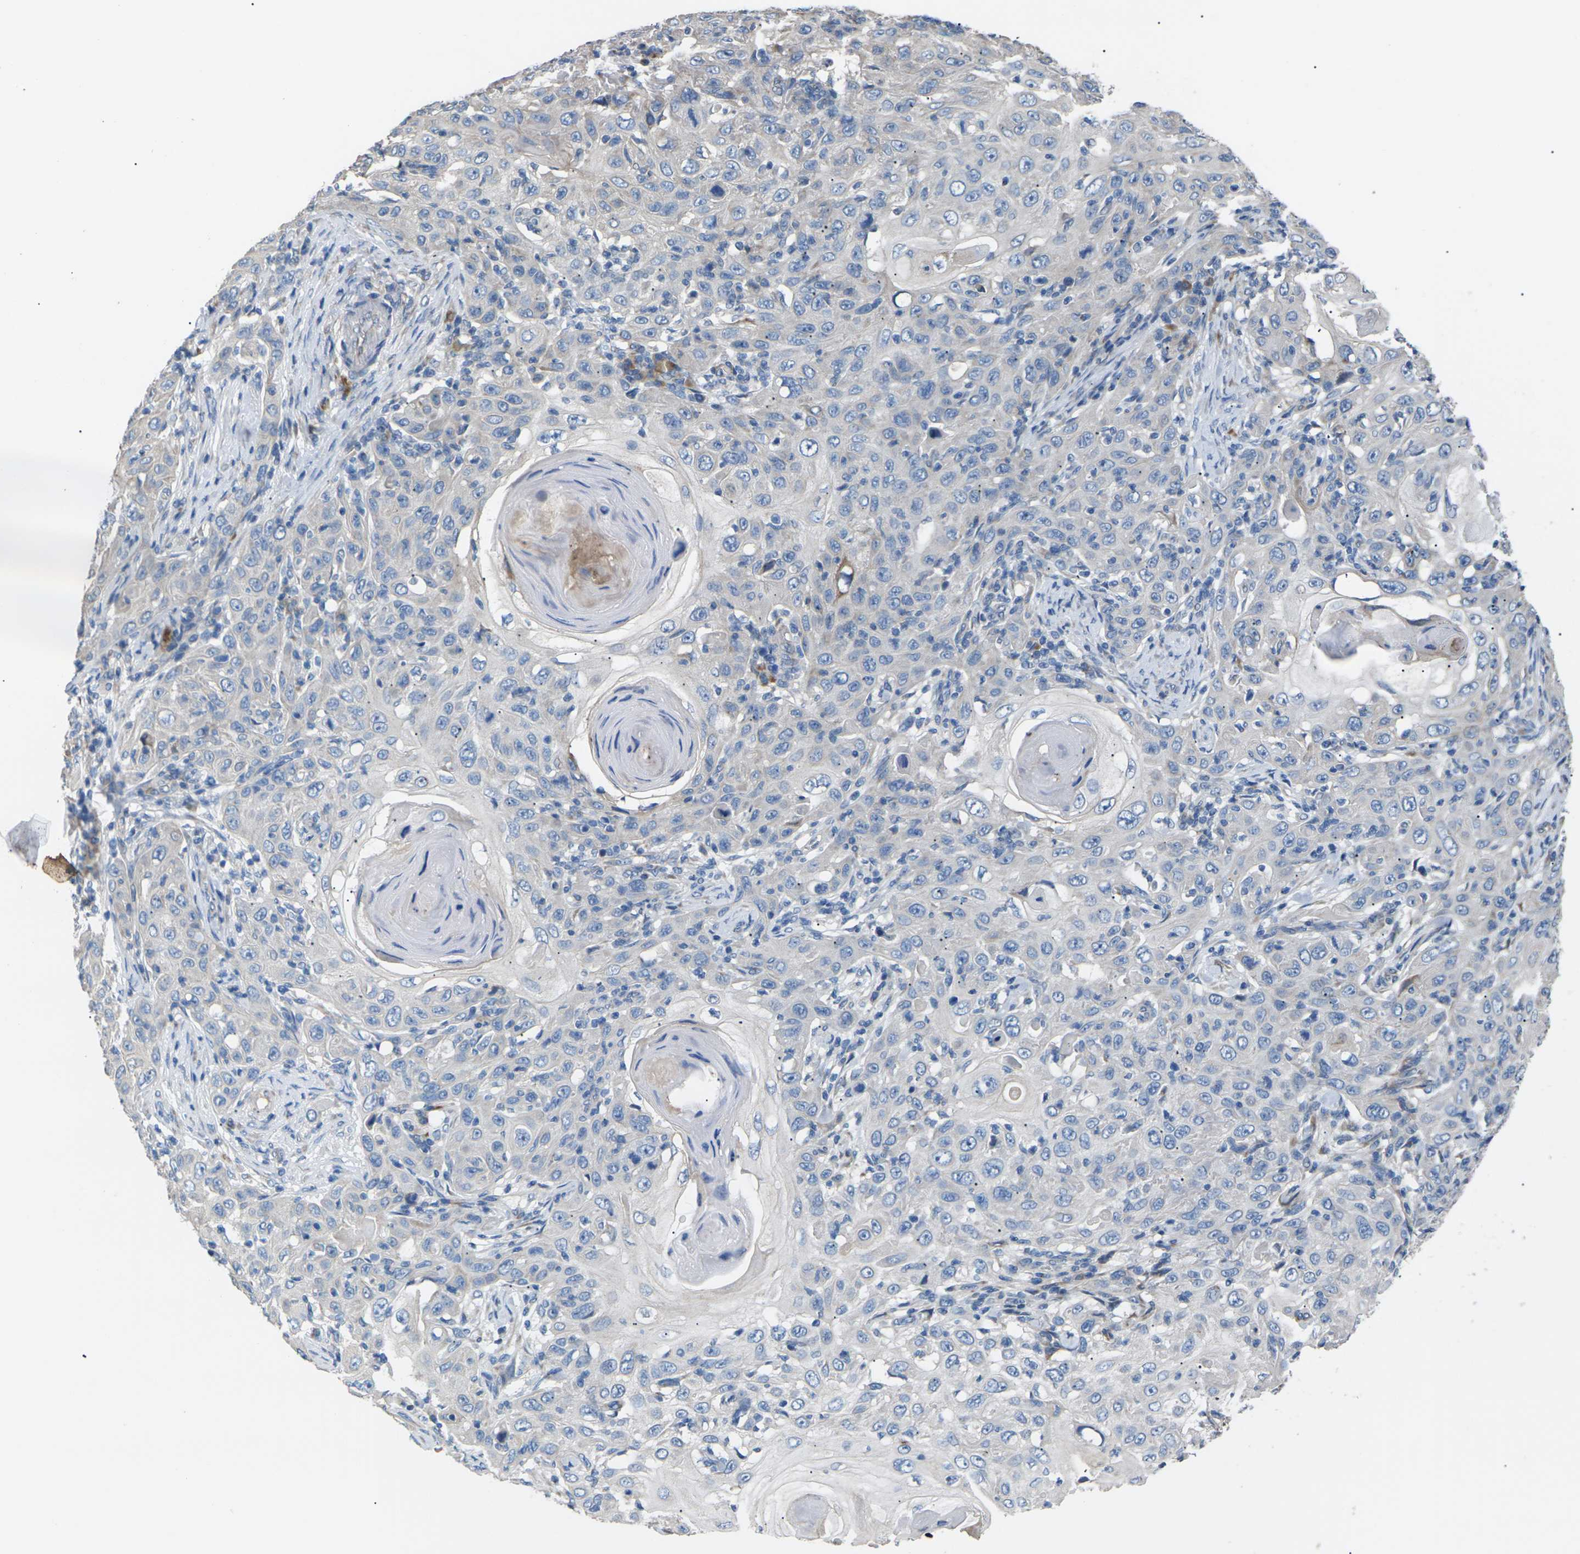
{"staining": {"intensity": "negative", "quantity": "none", "location": "none"}, "tissue": "skin cancer", "cell_type": "Tumor cells", "image_type": "cancer", "snomed": [{"axis": "morphology", "description": "Squamous cell carcinoma, NOS"}, {"axis": "topography", "description": "Skin"}], "caption": "Immunohistochemical staining of skin cancer shows no significant positivity in tumor cells.", "gene": "KLHDC8B", "patient": {"sex": "female", "age": 88}}